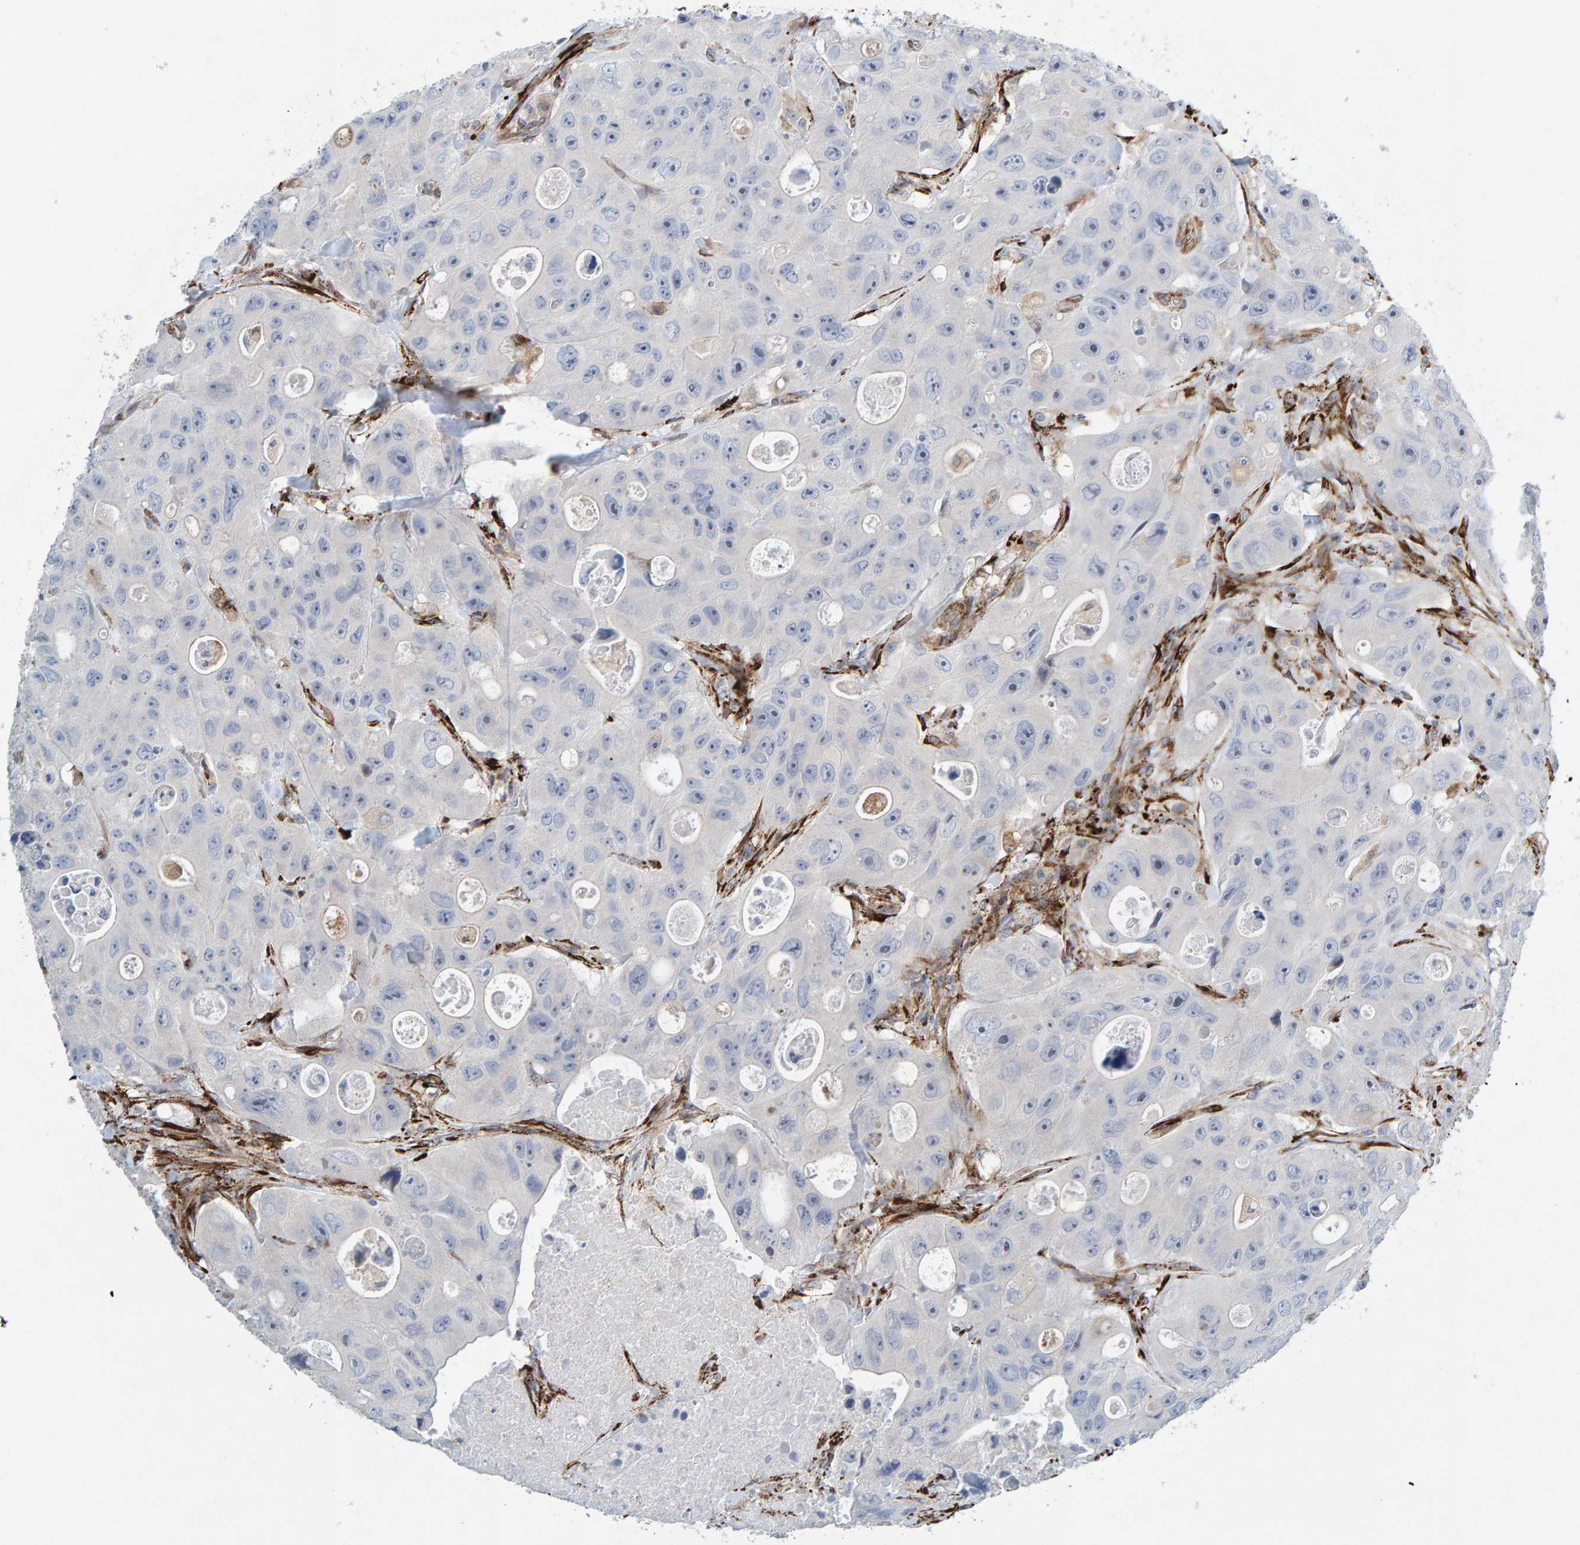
{"staining": {"intensity": "negative", "quantity": "none", "location": "none"}, "tissue": "colorectal cancer", "cell_type": "Tumor cells", "image_type": "cancer", "snomed": [{"axis": "morphology", "description": "Adenocarcinoma, NOS"}, {"axis": "topography", "description": "Colon"}], "caption": "Tumor cells show no significant protein staining in colorectal cancer (adenocarcinoma).", "gene": "MMP16", "patient": {"sex": "female", "age": 46}}